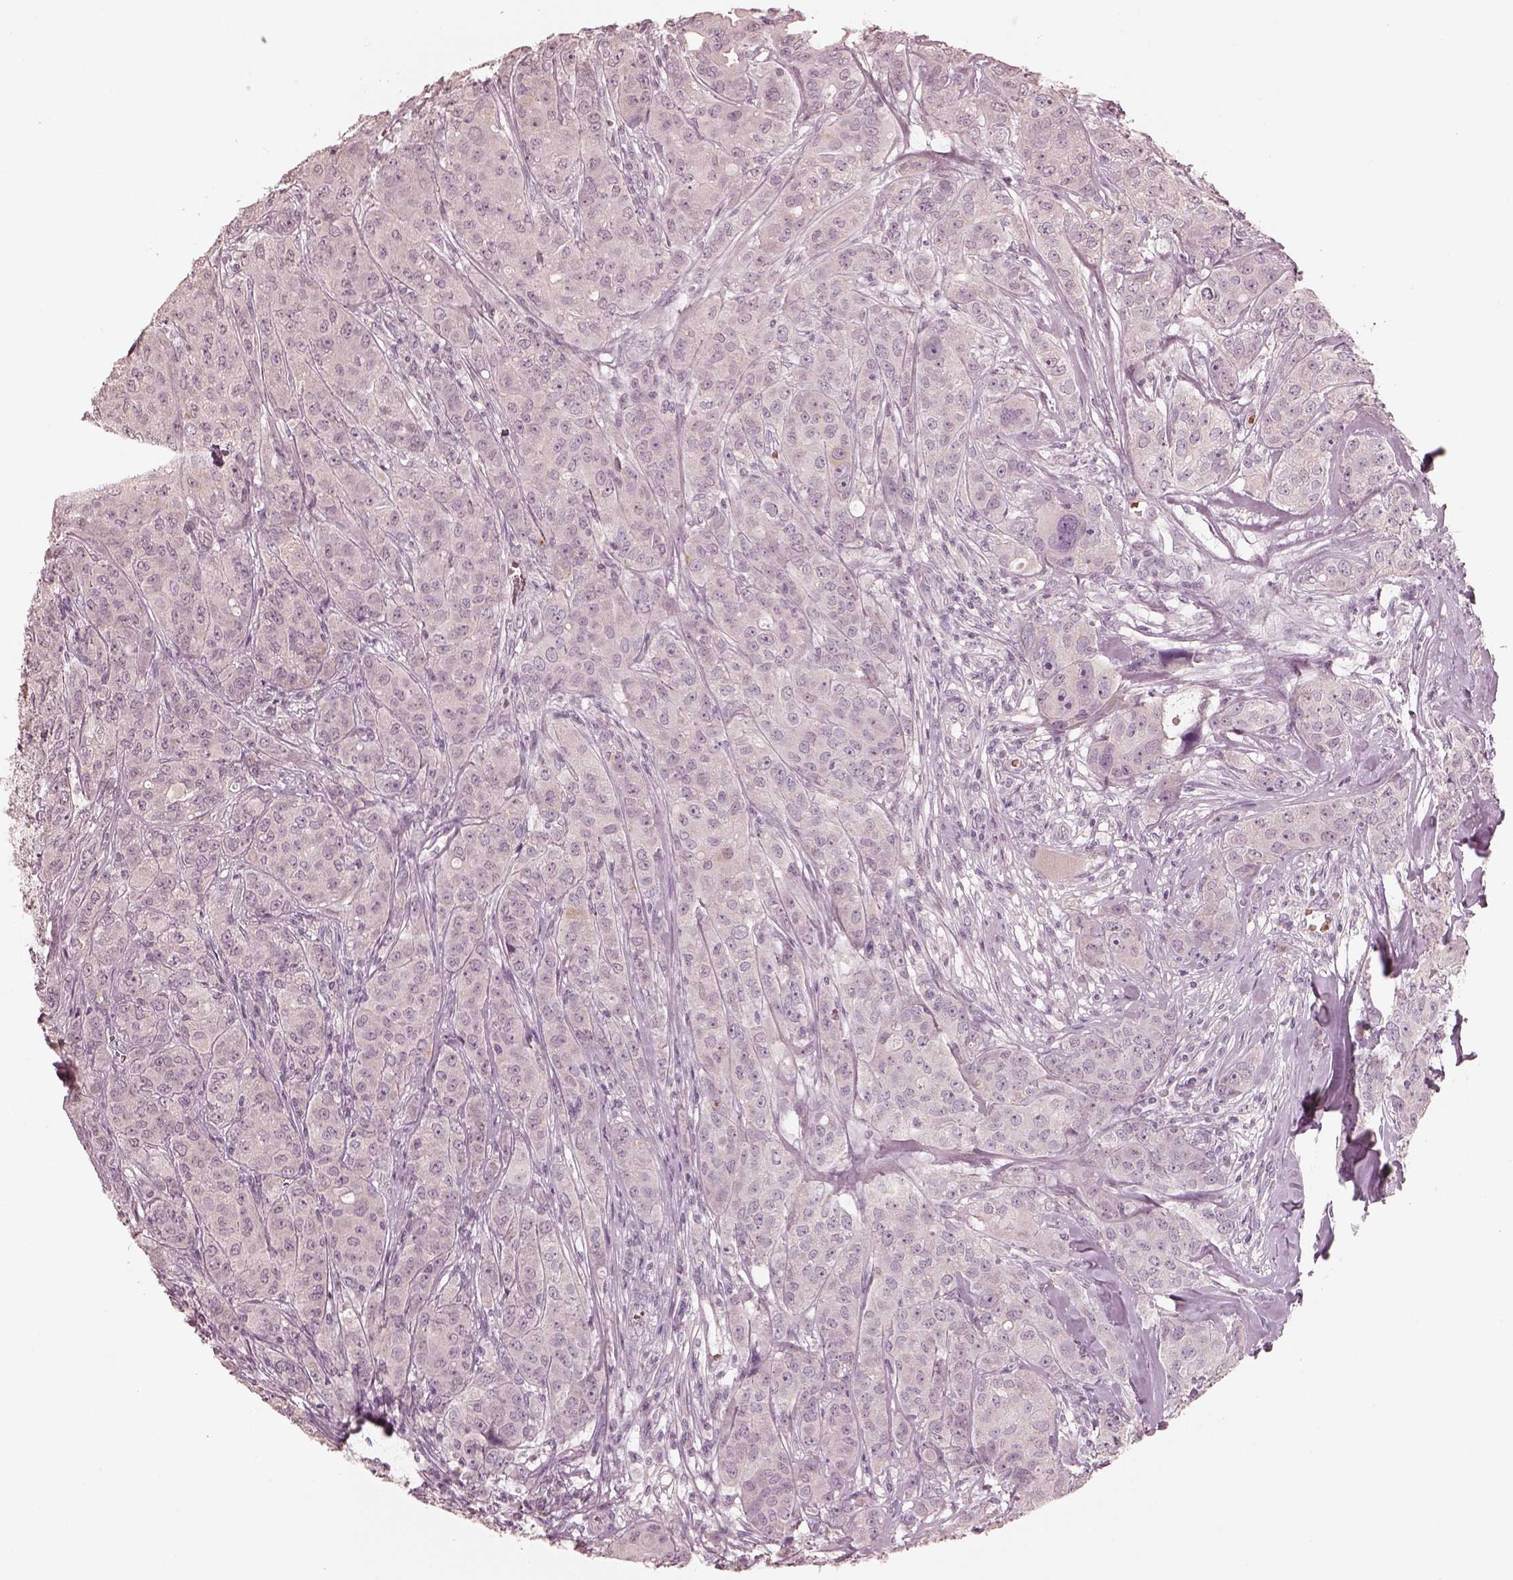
{"staining": {"intensity": "negative", "quantity": "none", "location": "none"}, "tissue": "breast cancer", "cell_type": "Tumor cells", "image_type": "cancer", "snomed": [{"axis": "morphology", "description": "Duct carcinoma"}, {"axis": "topography", "description": "Breast"}], "caption": "Photomicrograph shows no significant protein expression in tumor cells of breast cancer (infiltrating ductal carcinoma). (Brightfield microscopy of DAB immunohistochemistry (IHC) at high magnification).", "gene": "ANKLE1", "patient": {"sex": "female", "age": 43}}